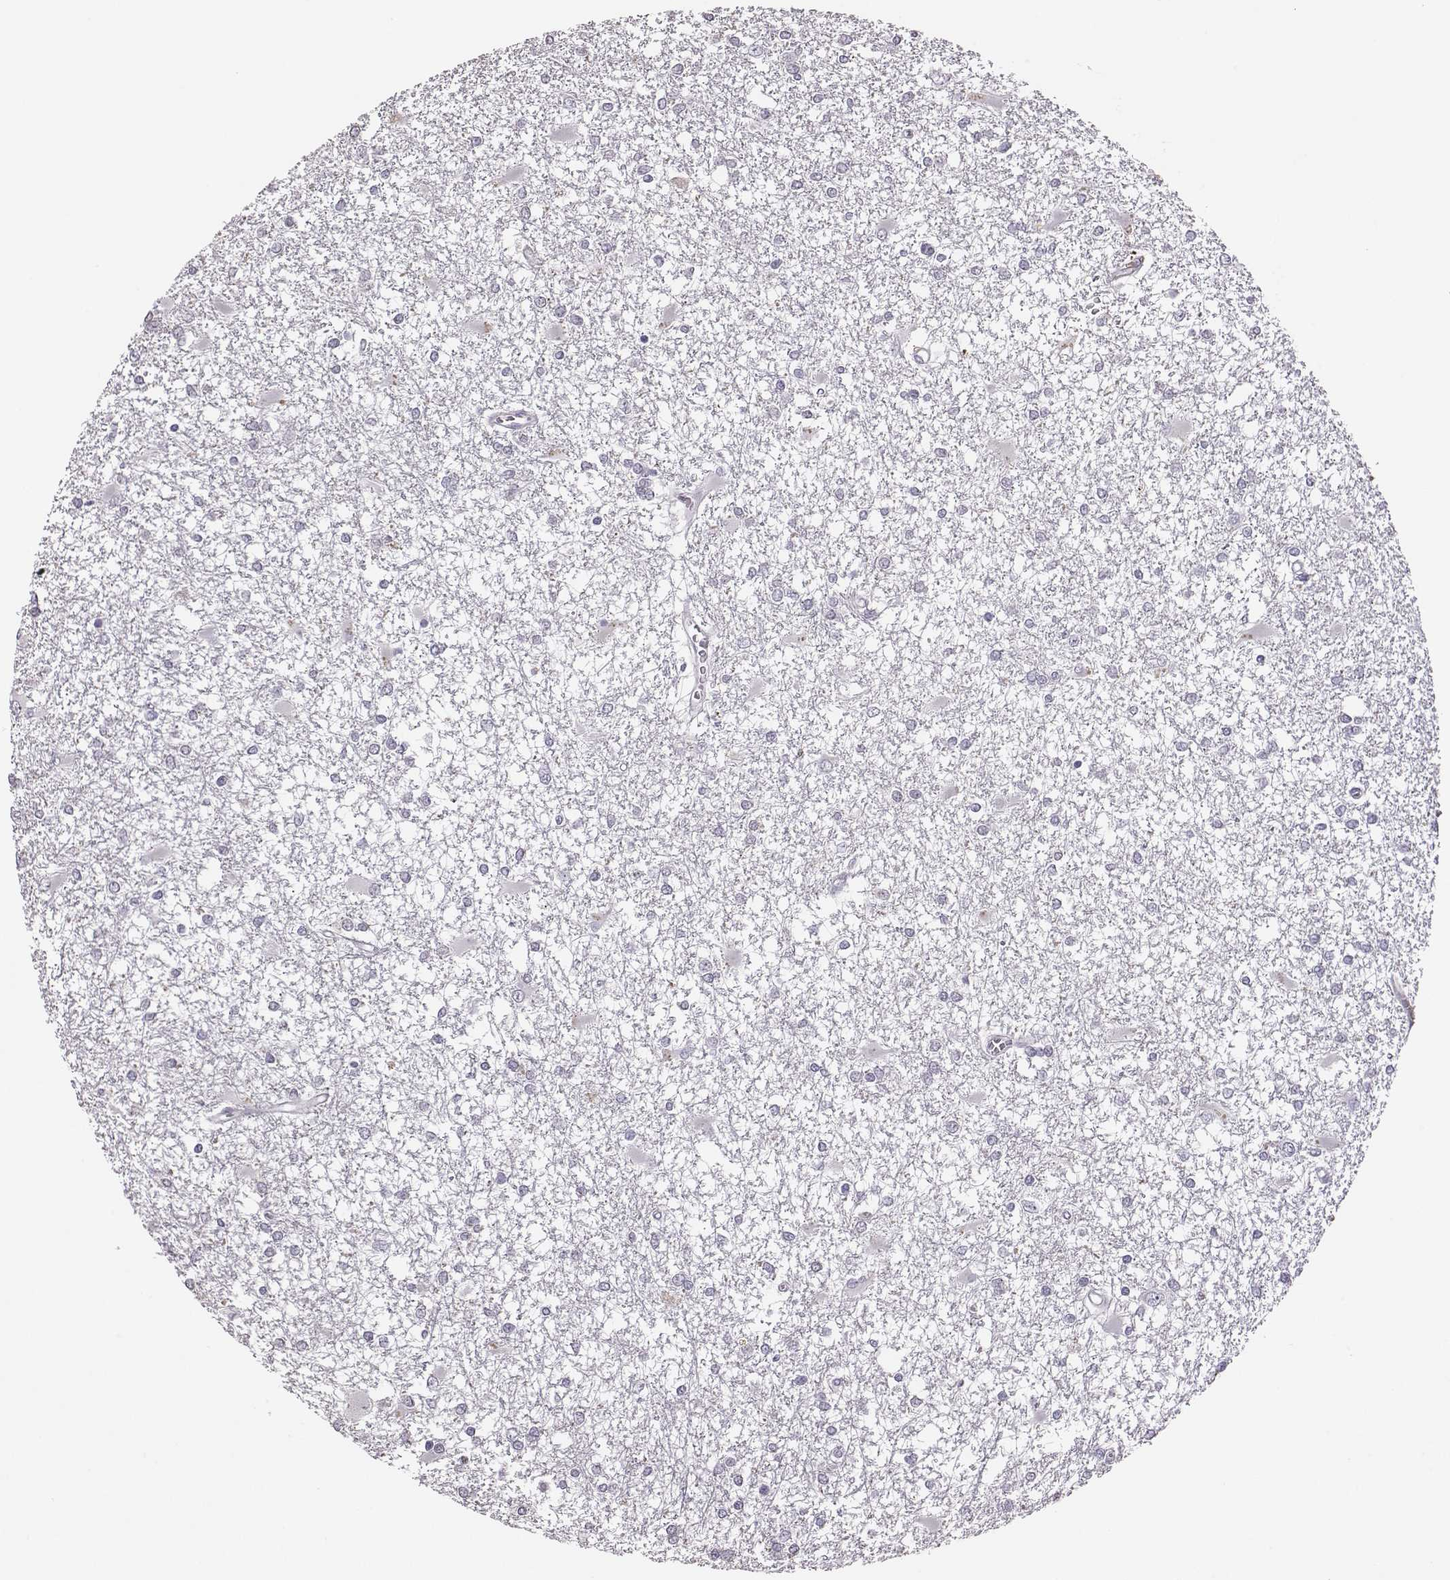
{"staining": {"intensity": "negative", "quantity": "none", "location": "none"}, "tissue": "glioma", "cell_type": "Tumor cells", "image_type": "cancer", "snomed": [{"axis": "morphology", "description": "Glioma, malignant, High grade"}, {"axis": "topography", "description": "Cerebral cortex"}], "caption": "Immunohistochemistry (IHC) photomicrograph of neoplastic tissue: high-grade glioma (malignant) stained with DAB (3,3'-diaminobenzidine) reveals no significant protein positivity in tumor cells.", "gene": "SELENOI", "patient": {"sex": "male", "age": 79}}